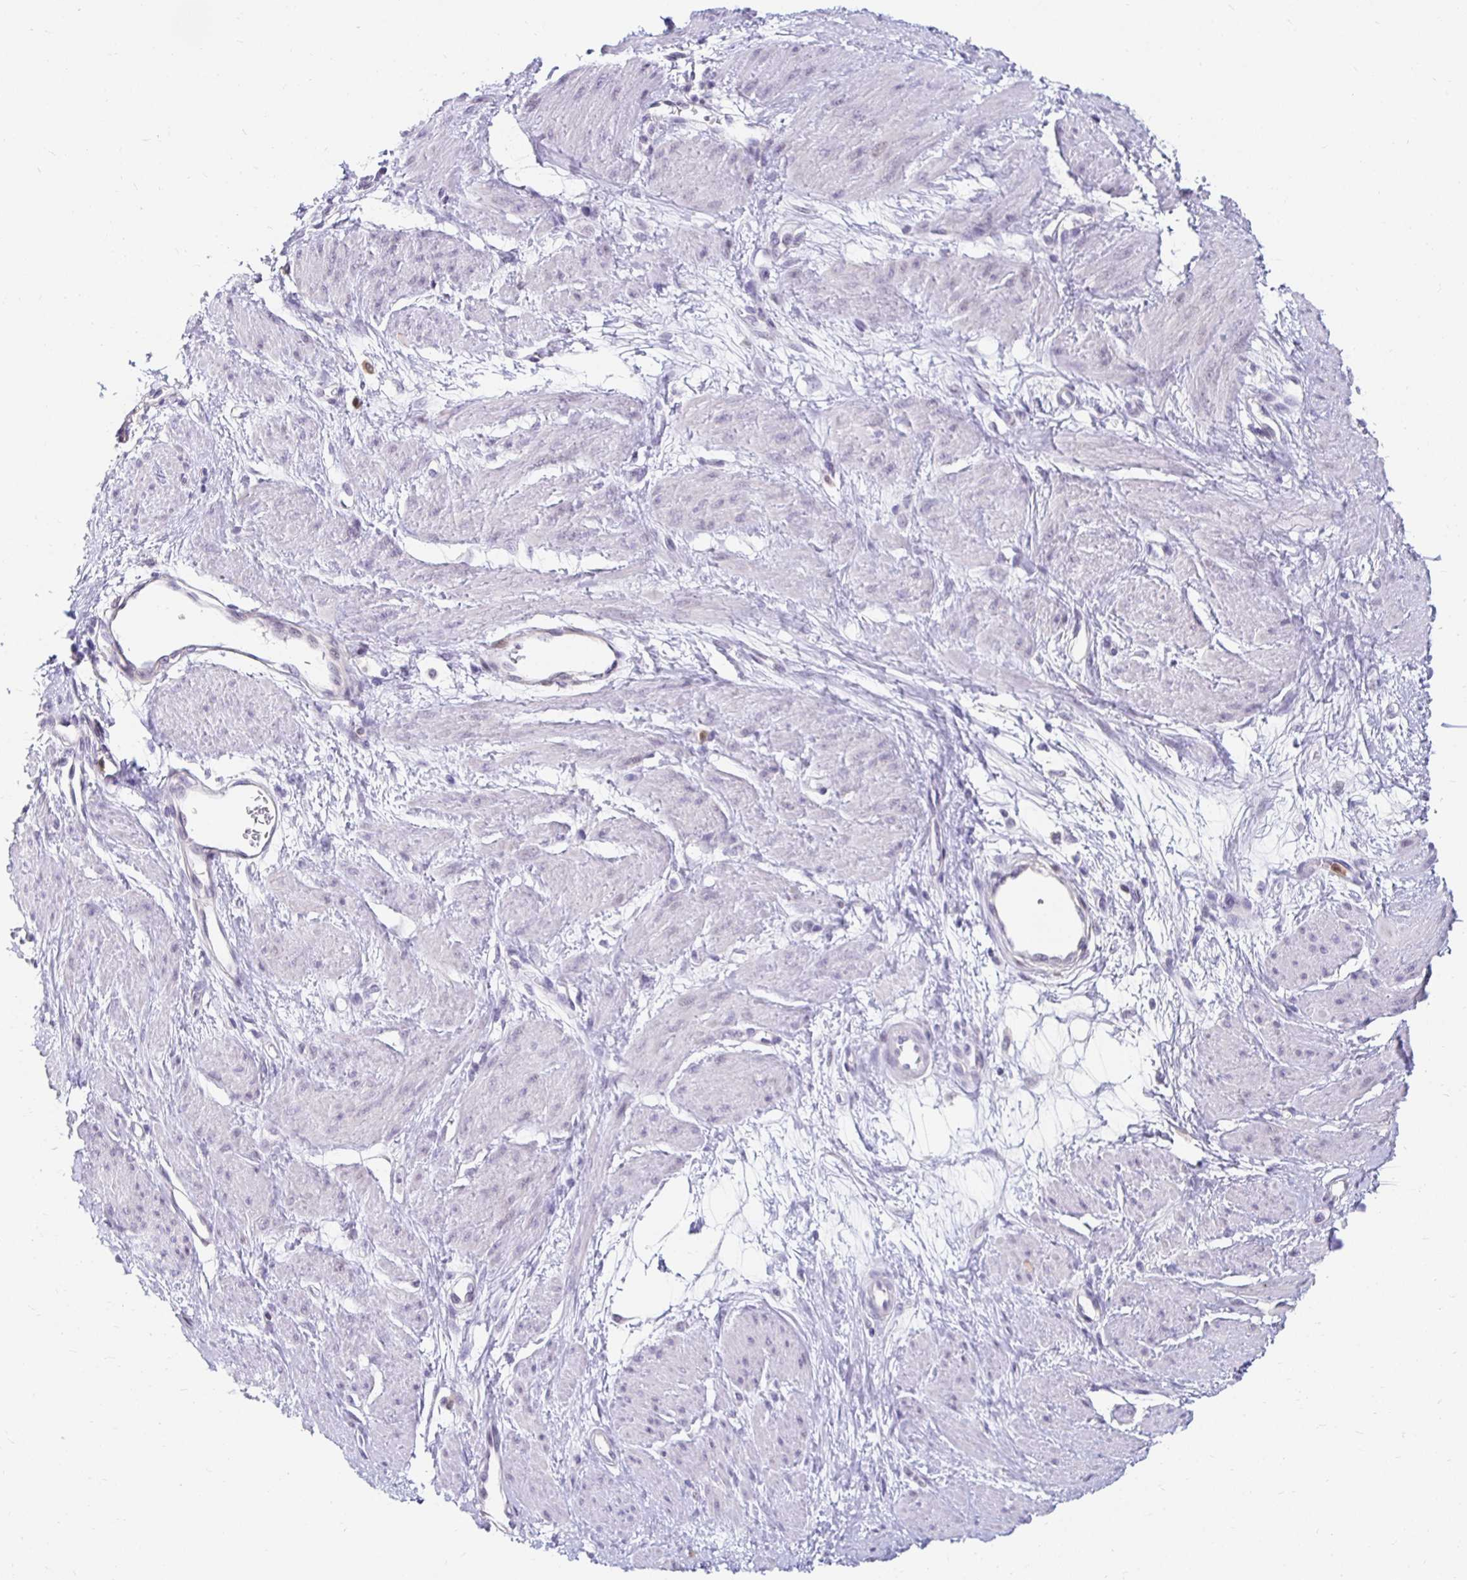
{"staining": {"intensity": "negative", "quantity": "none", "location": "none"}, "tissue": "smooth muscle", "cell_type": "Smooth muscle cells", "image_type": "normal", "snomed": [{"axis": "morphology", "description": "Normal tissue, NOS"}, {"axis": "topography", "description": "Smooth muscle"}, {"axis": "topography", "description": "Uterus"}], "caption": "Smooth muscle stained for a protein using immunohistochemistry (IHC) exhibits no staining smooth muscle cells.", "gene": "PADI2", "patient": {"sex": "female", "age": 39}}